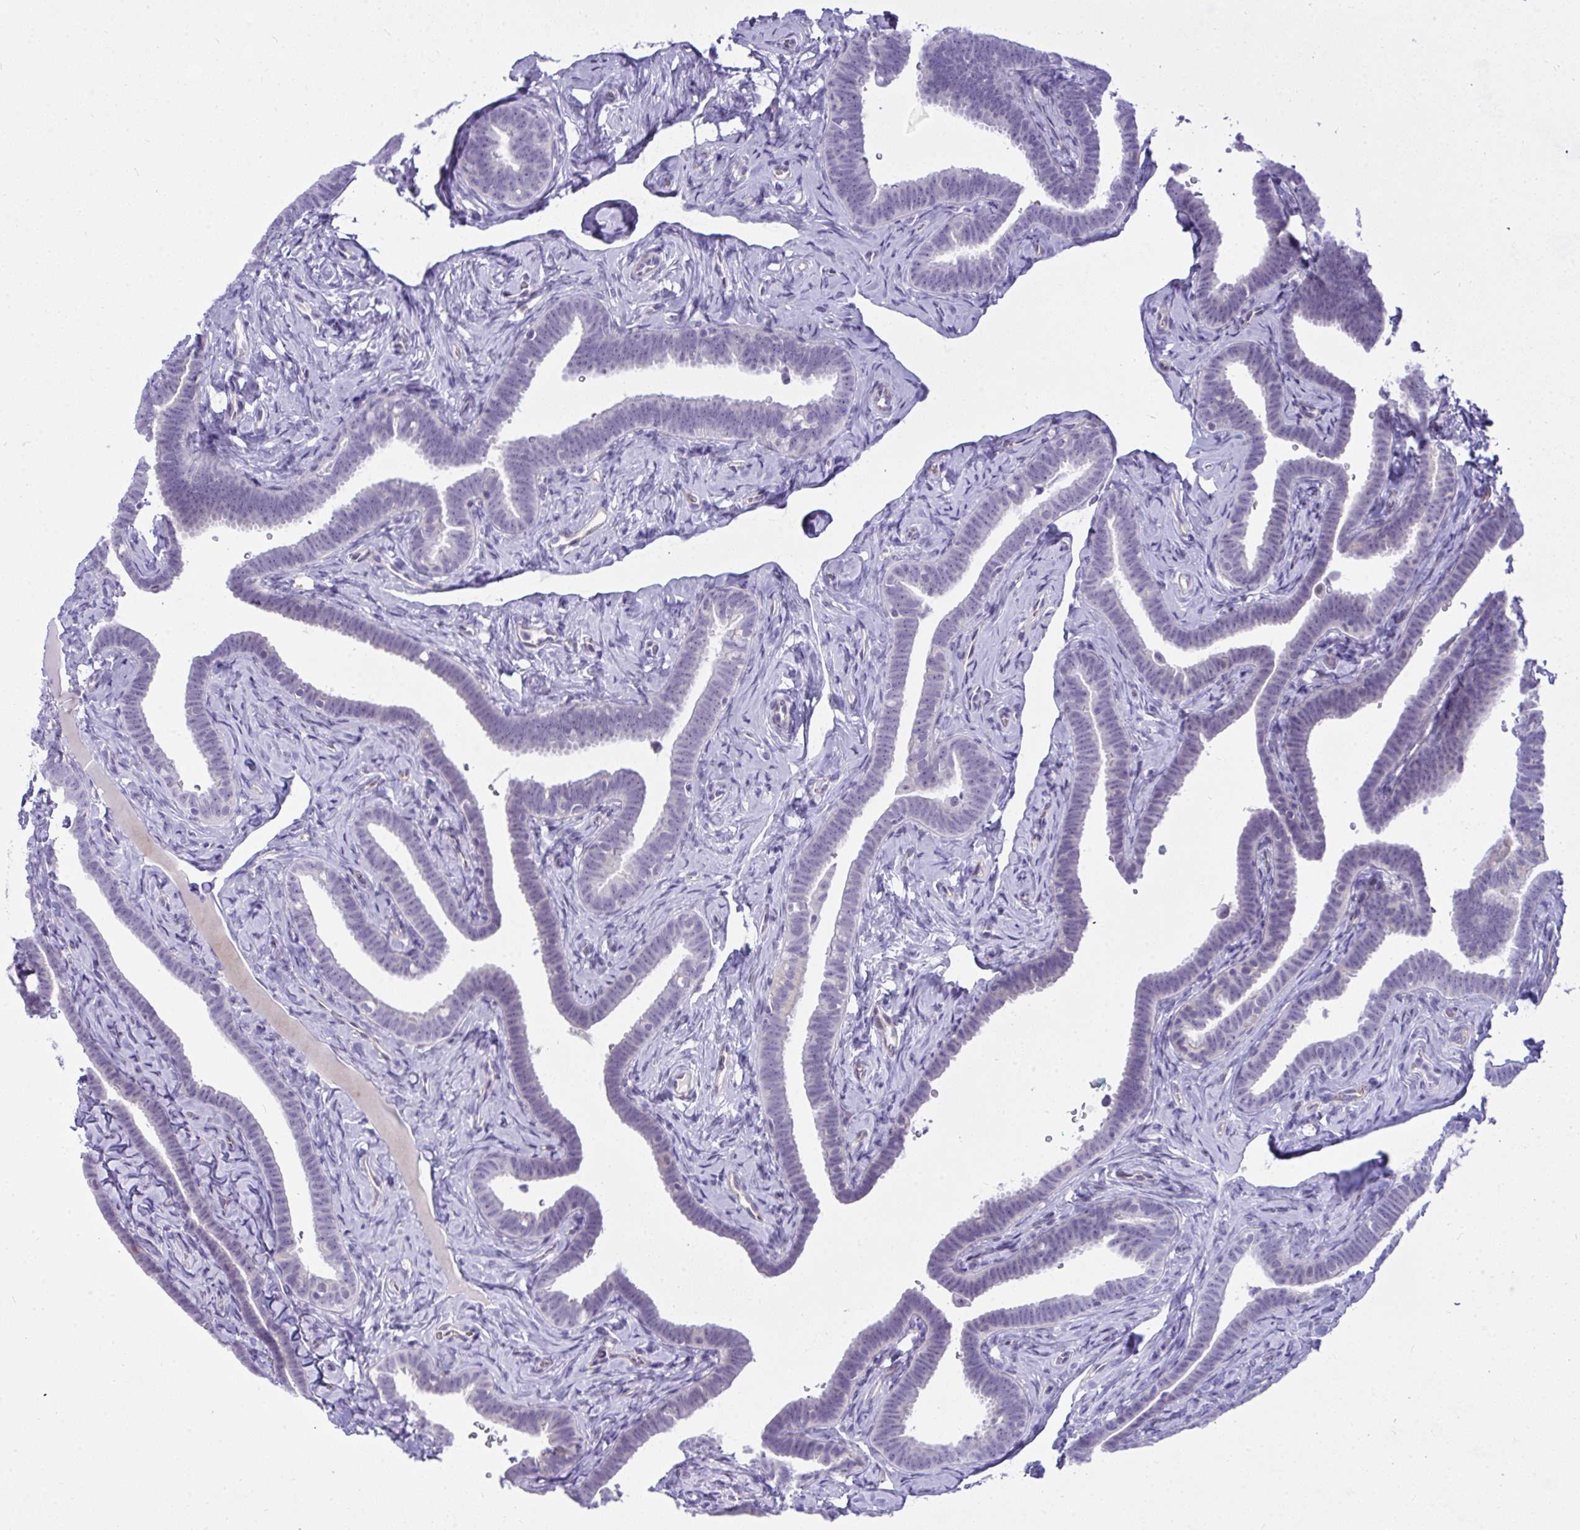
{"staining": {"intensity": "negative", "quantity": "none", "location": "none"}, "tissue": "fallopian tube", "cell_type": "Glandular cells", "image_type": "normal", "snomed": [{"axis": "morphology", "description": "Normal tissue, NOS"}, {"axis": "topography", "description": "Fallopian tube"}], "caption": "This is a micrograph of IHC staining of benign fallopian tube, which shows no positivity in glandular cells.", "gene": "NFXL1", "patient": {"sex": "female", "age": 69}}